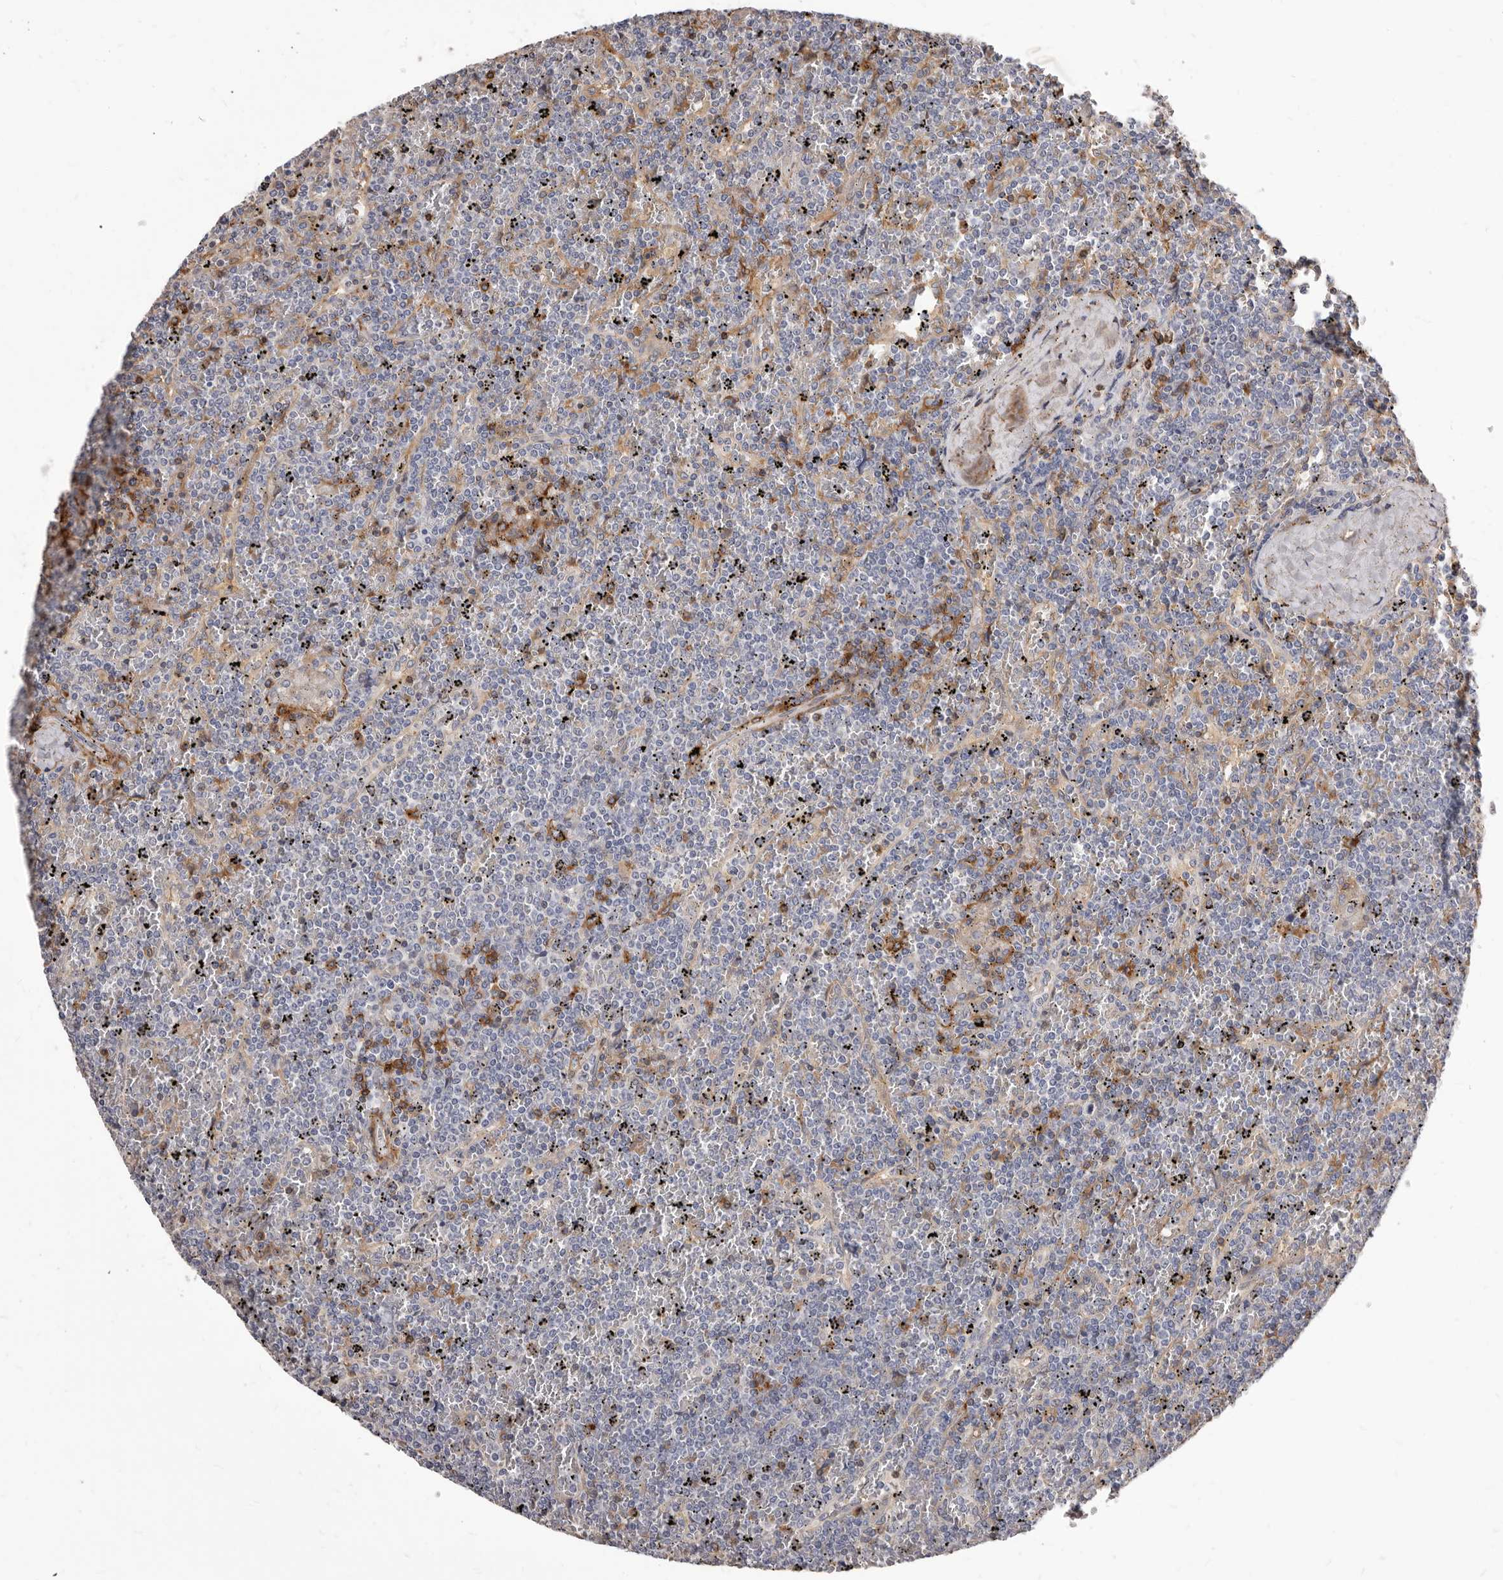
{"staining": {"intensity": "negative", "quantity": "none", "location": "none"}, "tissue": "lymphoma", "cell_type": "Tumor cells", "image_type": "cancer", "snomed": [{"axis": "morphology", "description": "Malignant lymphoma, non-Hodgkin's type, Low grade"}, {"axis": "topography", "description": "Spleen"}], "caption": "This is an immunohistochemistry micrograph of human lymphoma. There is no expression in tumor cells.", "gene": "NIBAN1", "patient": {"sex": "female", "age": 19}}